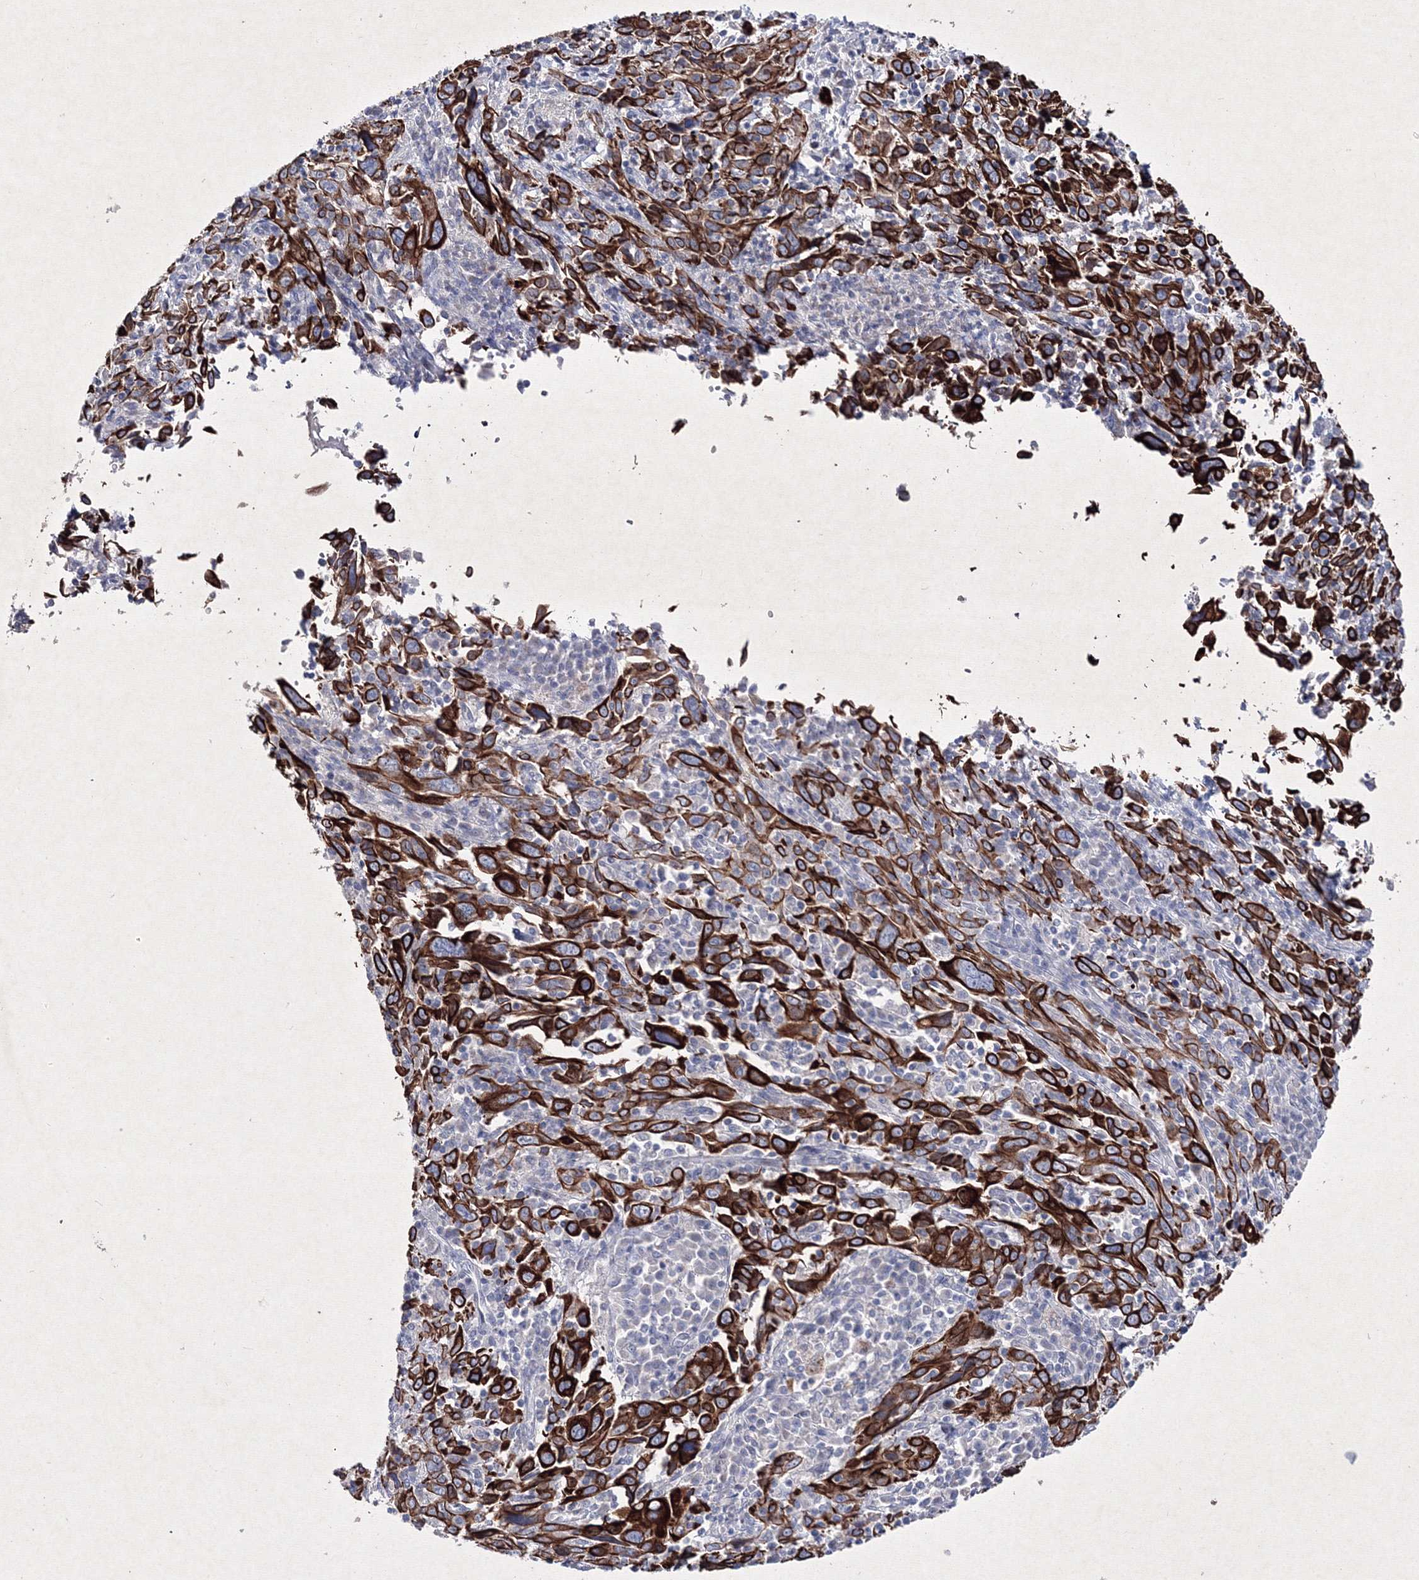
{"staining": {"intensity": "strong", "quantity": ">75%", "location": "cytoplasmic/membranous"}, "tissue": "cervical cancer", "cell_type": "Tumor cells", "image_type": "cancer", "snomed": [{"axis": "morphology", "description": "Squamous cell carcinoma, NOS"}, {"axis": "topography", "description": "Cervix"}], "caption": "Strong cytoplasmic/membranous staining for a protein is seen in approximately >75% of tumor cells of cervical cancer using immunohistochemistry (IHC).", "gene": "SMIM29", "patient": {"sex": "female", "age": 46}}